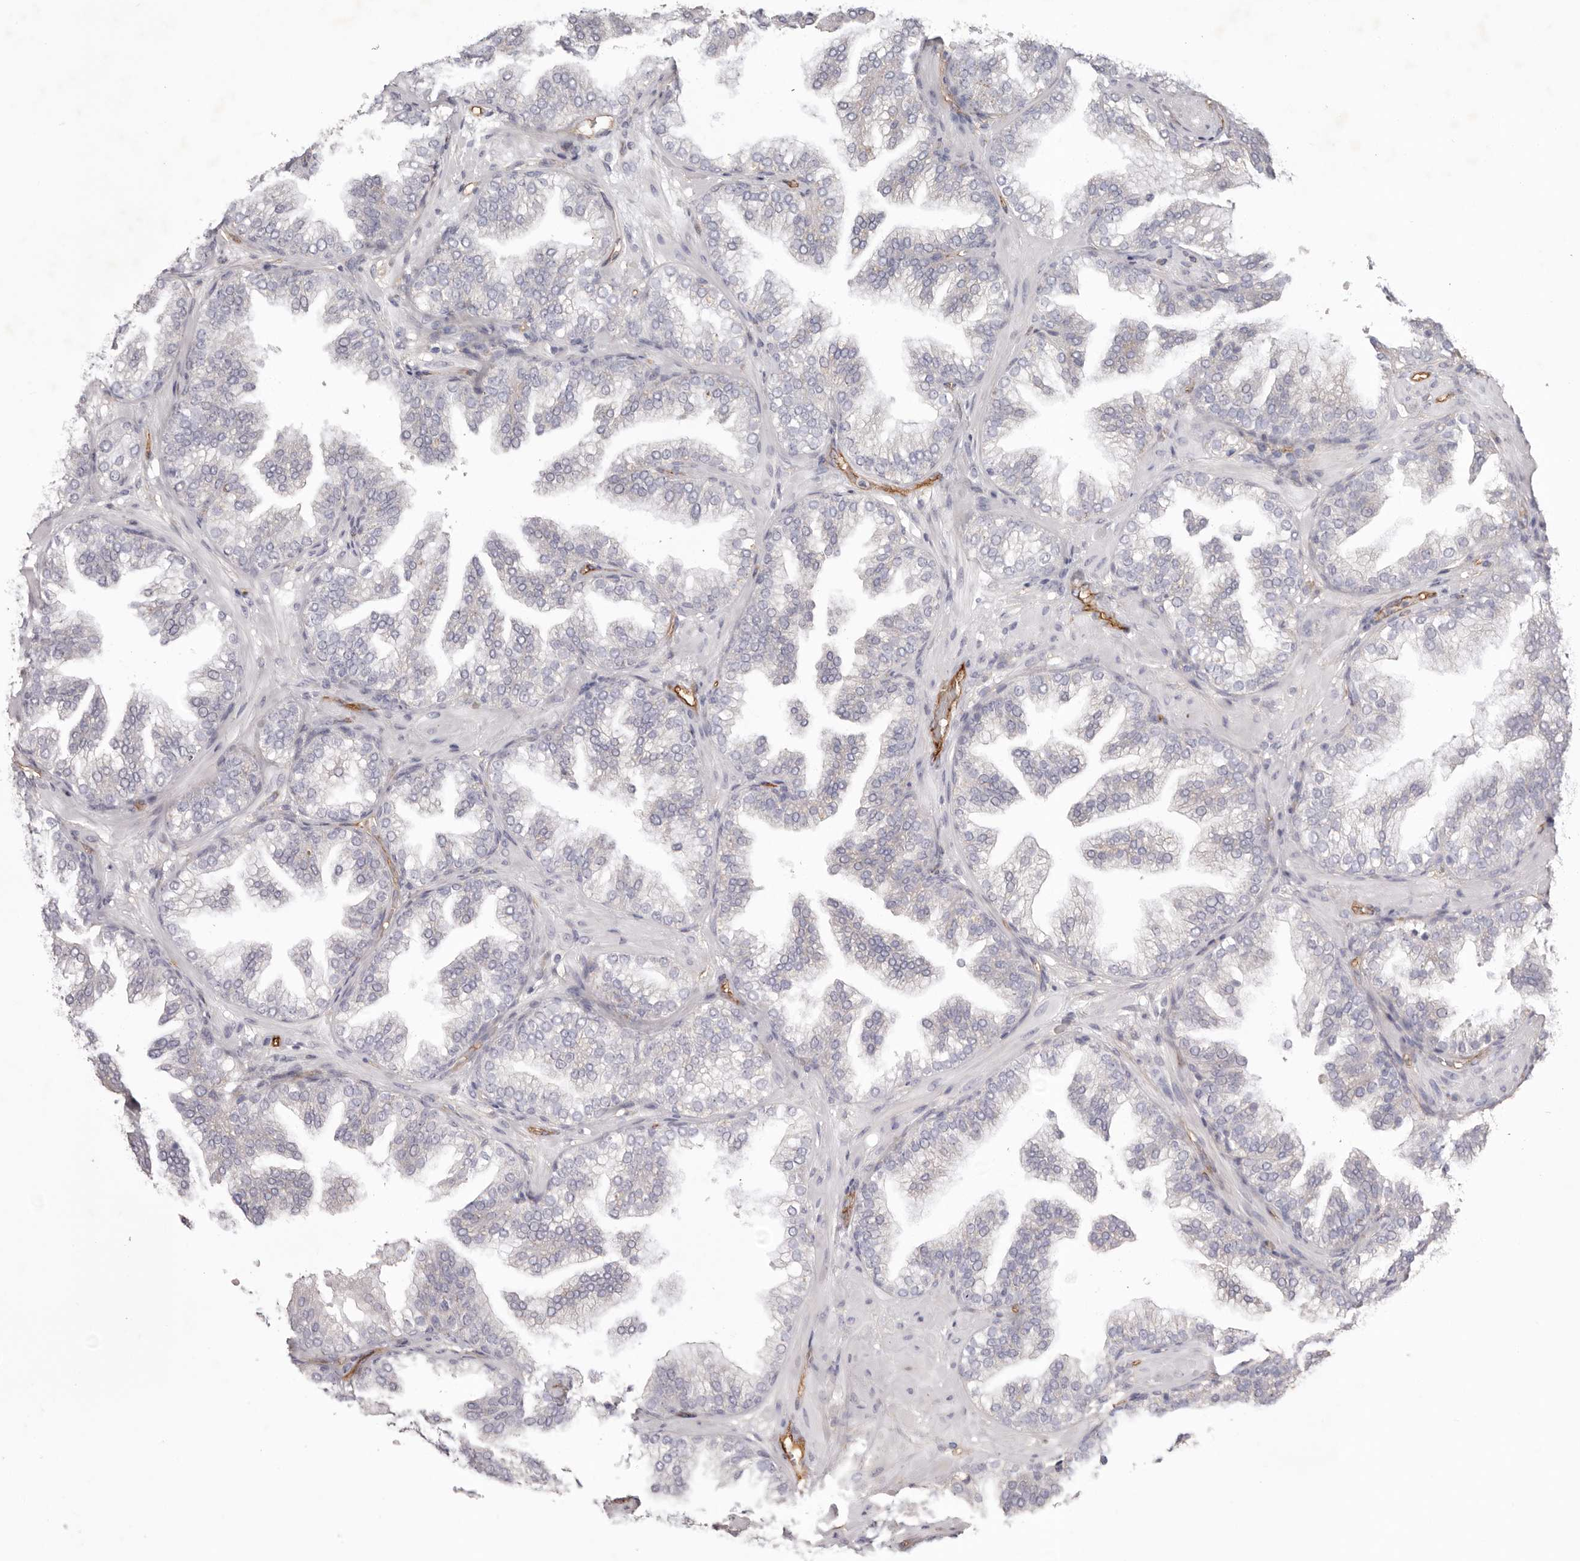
{"staining": {"intensity": "negative", "quantity": "none", "location": "none"}, "tissue": "prostate cancer", "cell_type": "Tumor cells", "image_type": "cancer", "snomed": [{"axis": "morphology", "description": "Adenocarcinoma, High grade"}, {"axis": "topography", "description": "Prostate"}], "caption": "Immunohistochemical staining of prostate cancer (high-grade adenocarcinoma) shows no significant staining in tumor cells.", "gene": "LRRC66", "patient": {"sex": "male", "age": 58}}